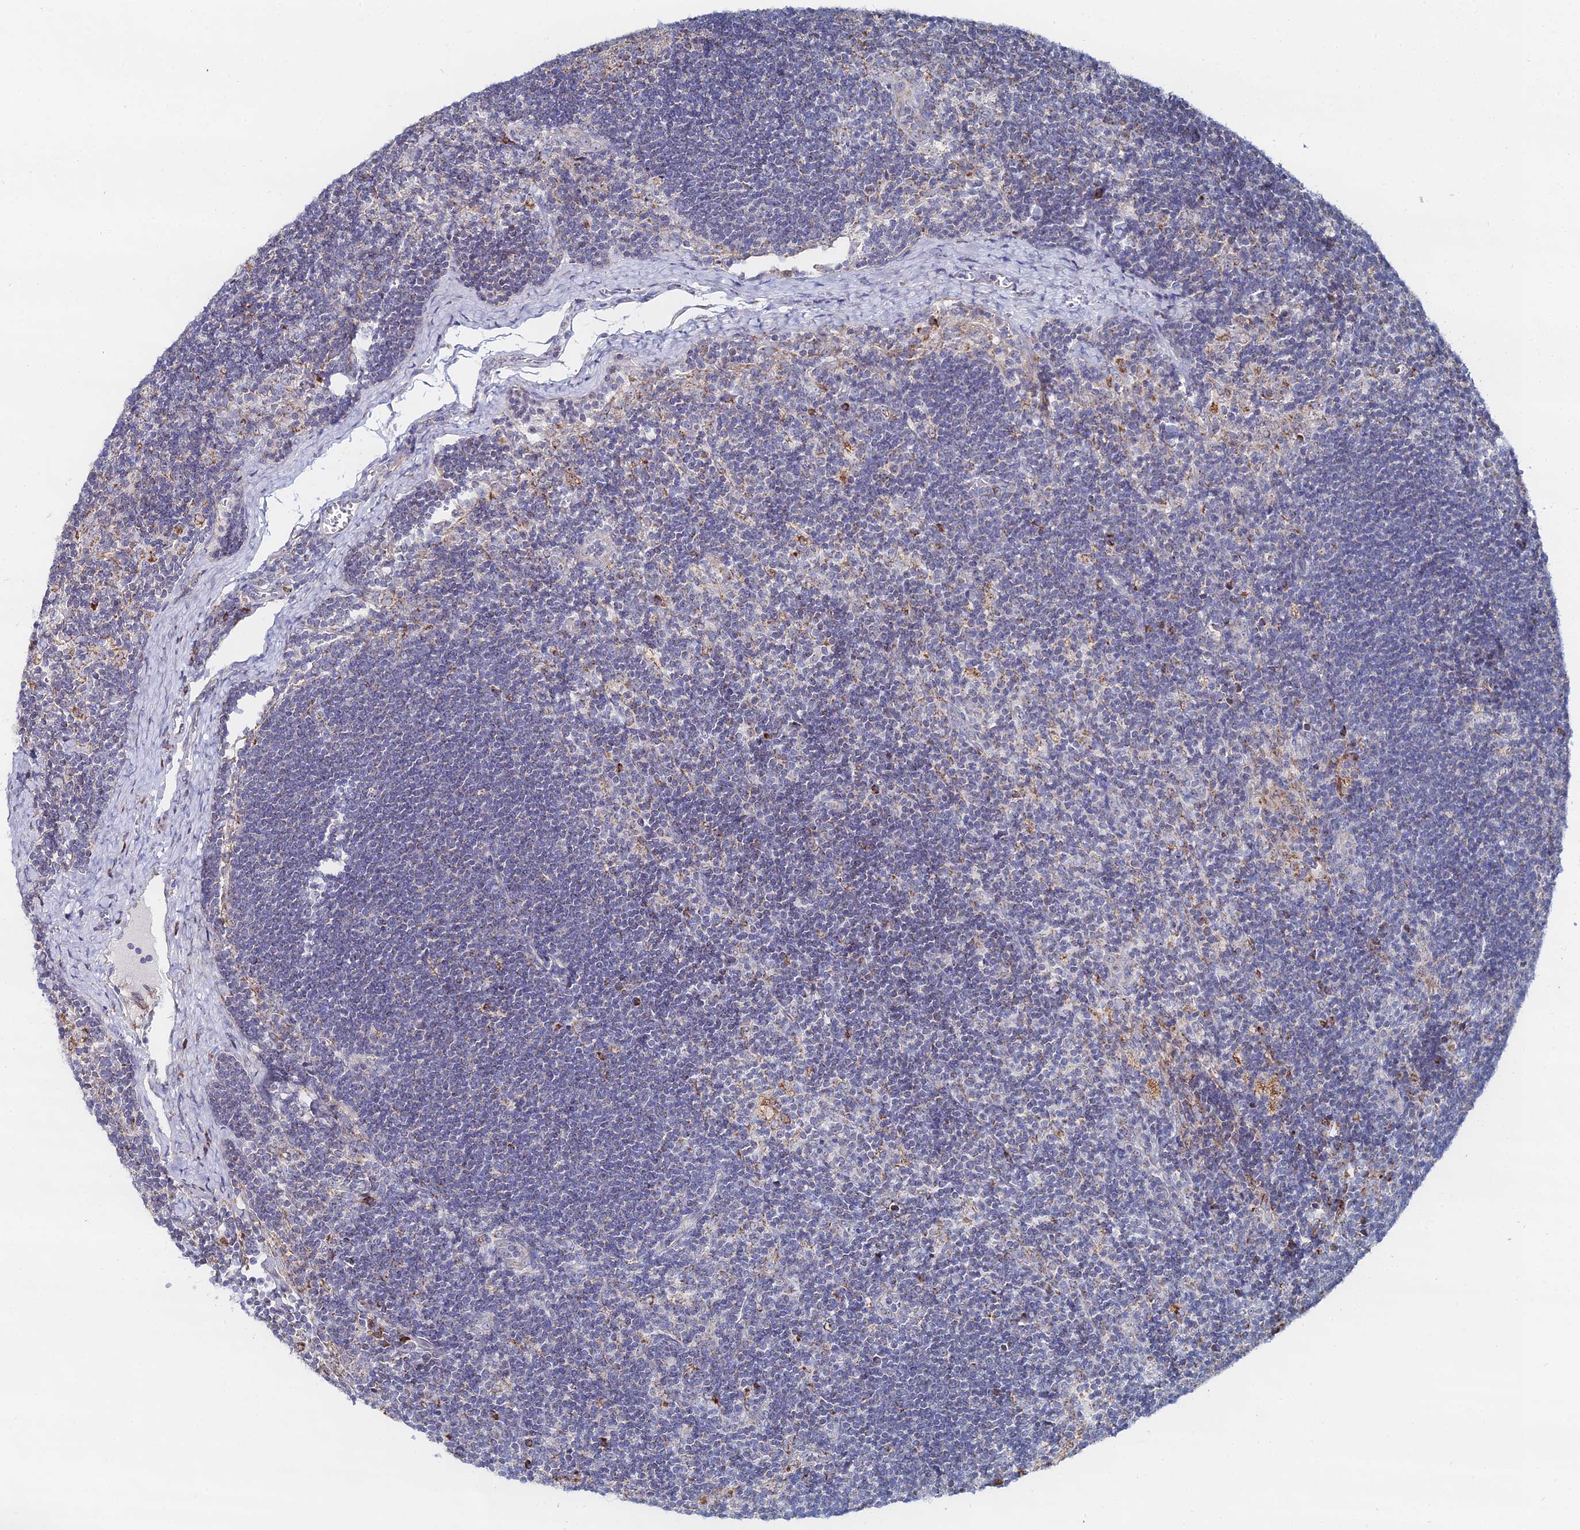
{"staining": {"intensity": "moderate", "quantity": "<25%", "location": "cytoplasmic/membranous"}, "tissue": "lymph node", "cell_type": "Non-germinal center cells", "image_type": "normal", "snomed": [{"axis": "morphology", "description": "Normal tissue, NOS"}, {"axis": "topography", "description": "Lymph node"}], "caption": "Non-germinal center cells show low levels of moderate cytoplasmic/membranous positivity in about <25% of cells in normal human lymph node.", "gene": "MPC1", "patient": {"sex": "male", "age": 24}}